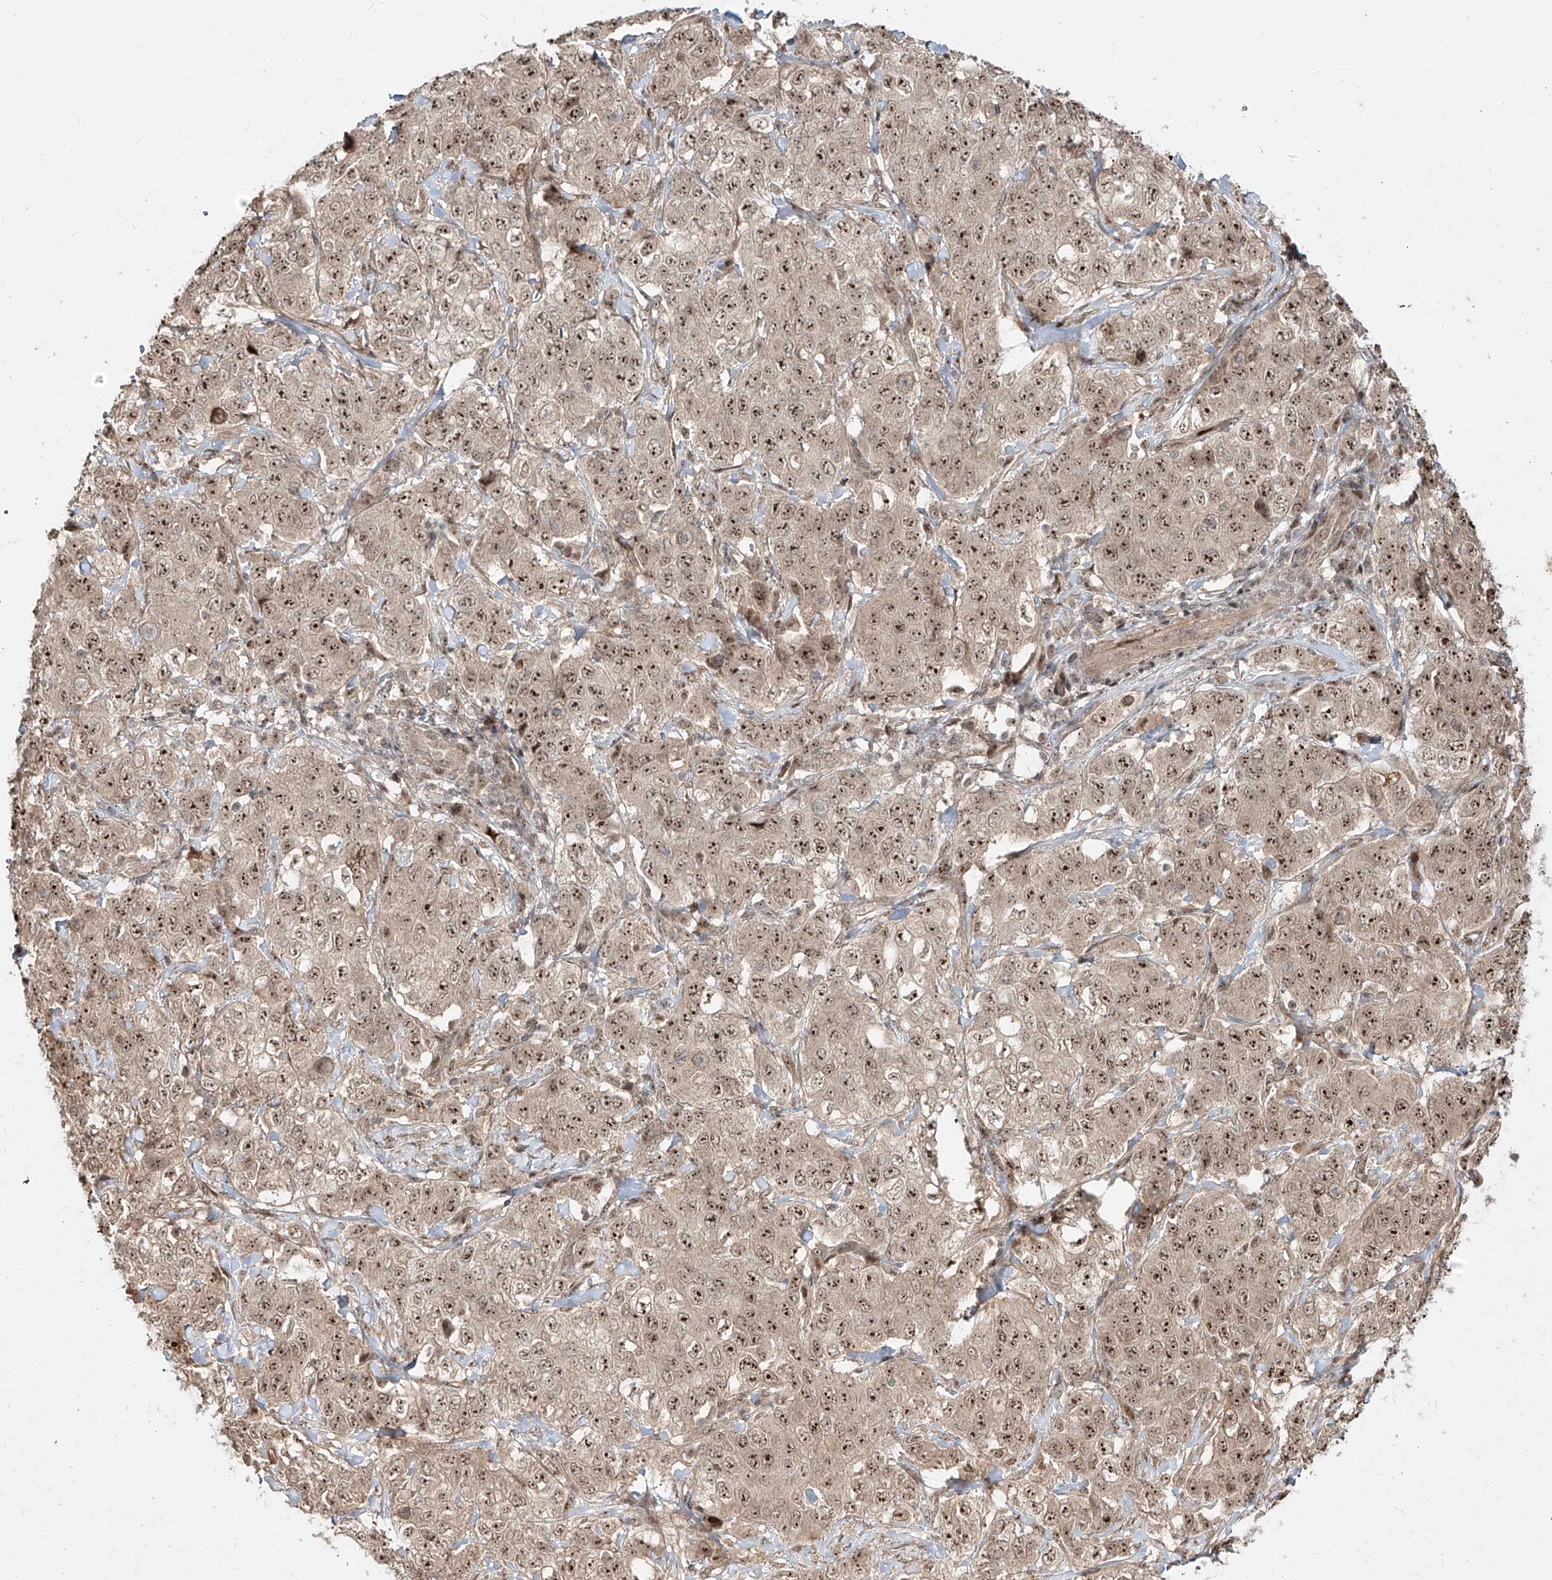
{"staining": {"intensity": "strong", "quantity": ">75%", "location": "nuclear"}, "tissue": "stomach cancer", "cell_type": "Tumor cells", "image_type": "cancer", "snomed": [{"axis": "morphology", "description": "Adenocarcinoma, NOS"}, {"axis": "topography", "description": "Stomach"}], "caption": "This is an image of IHC staining of stomach cancer, which shows strong expression in the nuclear of tumor cells.", "gene": "ZNF710", "patient": {"sex": "male", "age": 48}}